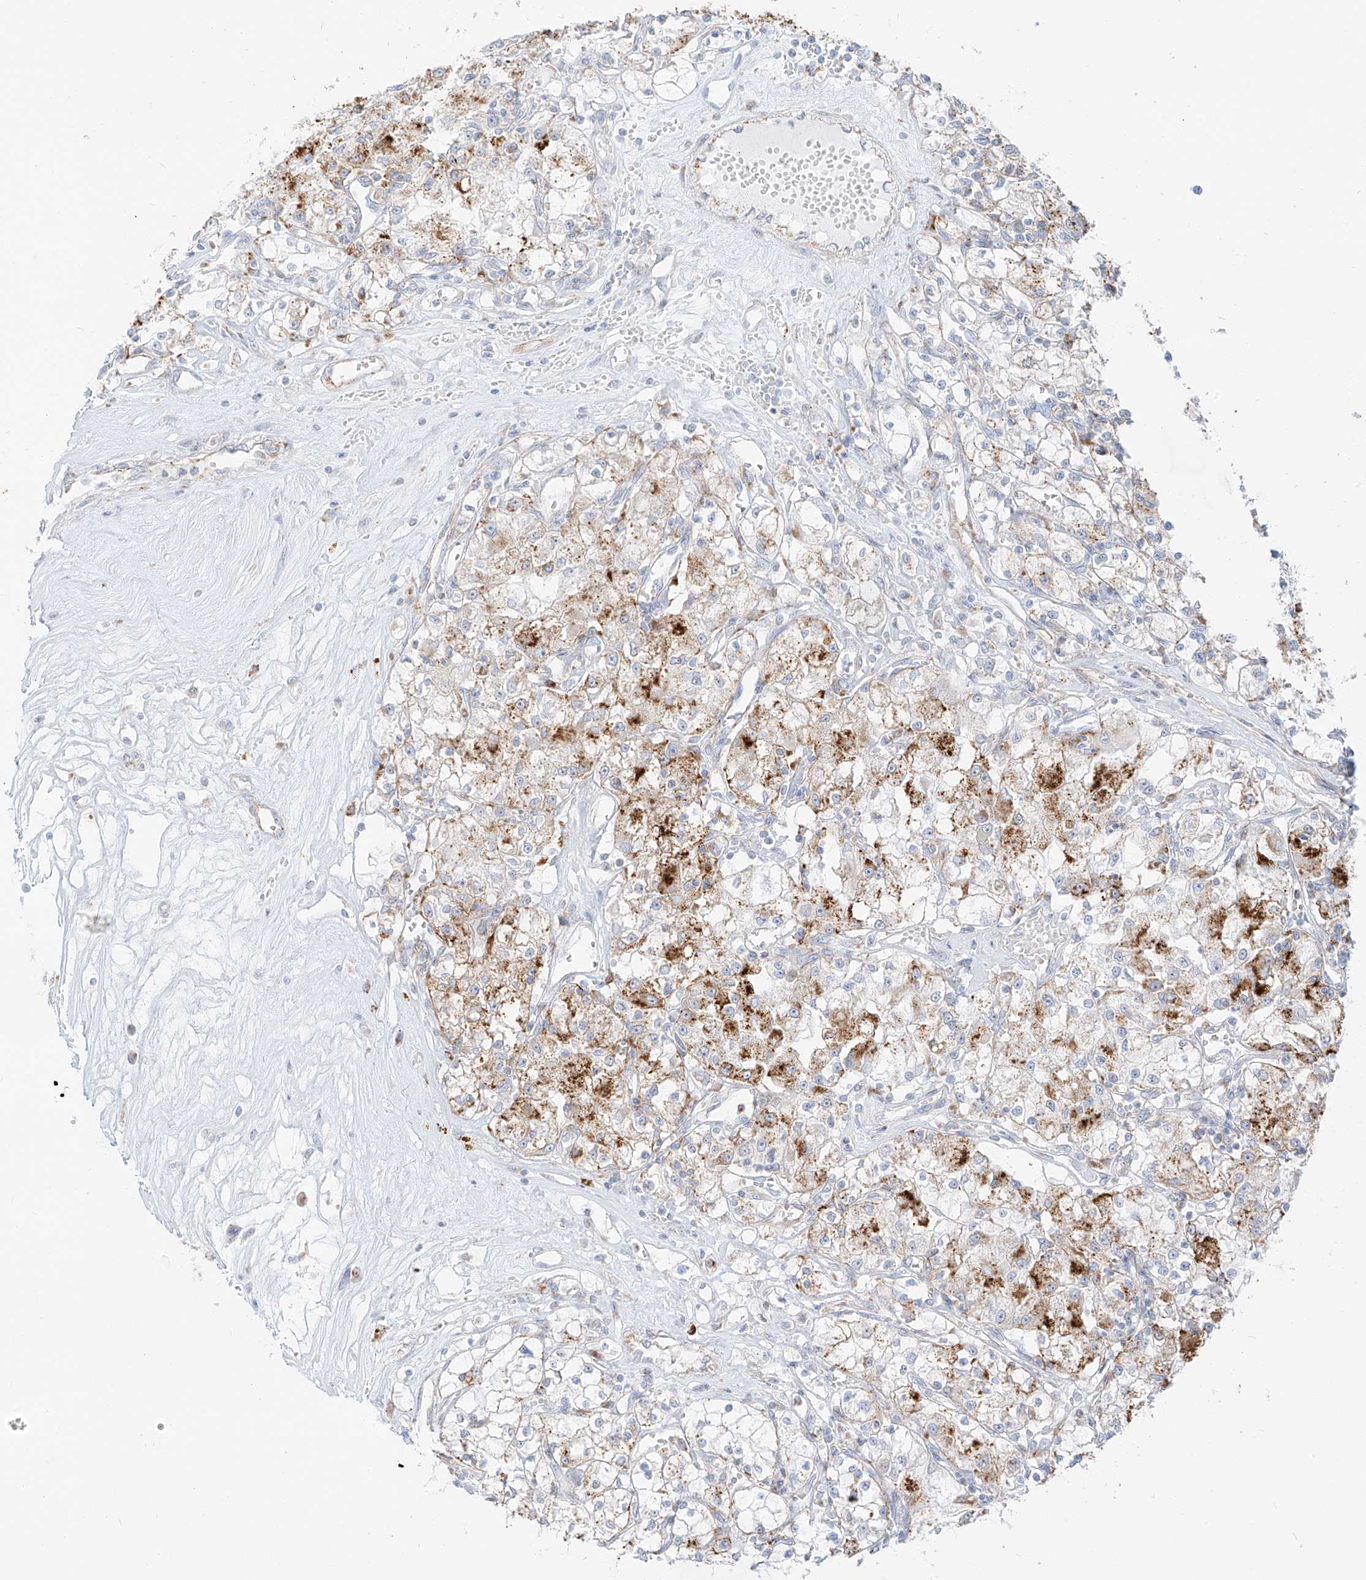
{"staining": {"intensity": "moderate", "quantity": ">75%", "location": "cytoplasmic/membranous"}, "tissue": "renal cancer", "cell_type": "Tumor cells", "image_type": "cancer", "snomed": [{"axis": "morphology", "description": "Adenocarcinoma, NOS"}, {"axis": "topography", "description": "Kidney"}], "caption": "Renal adenocarcinoma tissue reveals moderate cytoplasmic/membranous positivity in about >75% of tumor cells", "gene": "SLC35F6", "patient": {"sex": "female", "age": 59}}